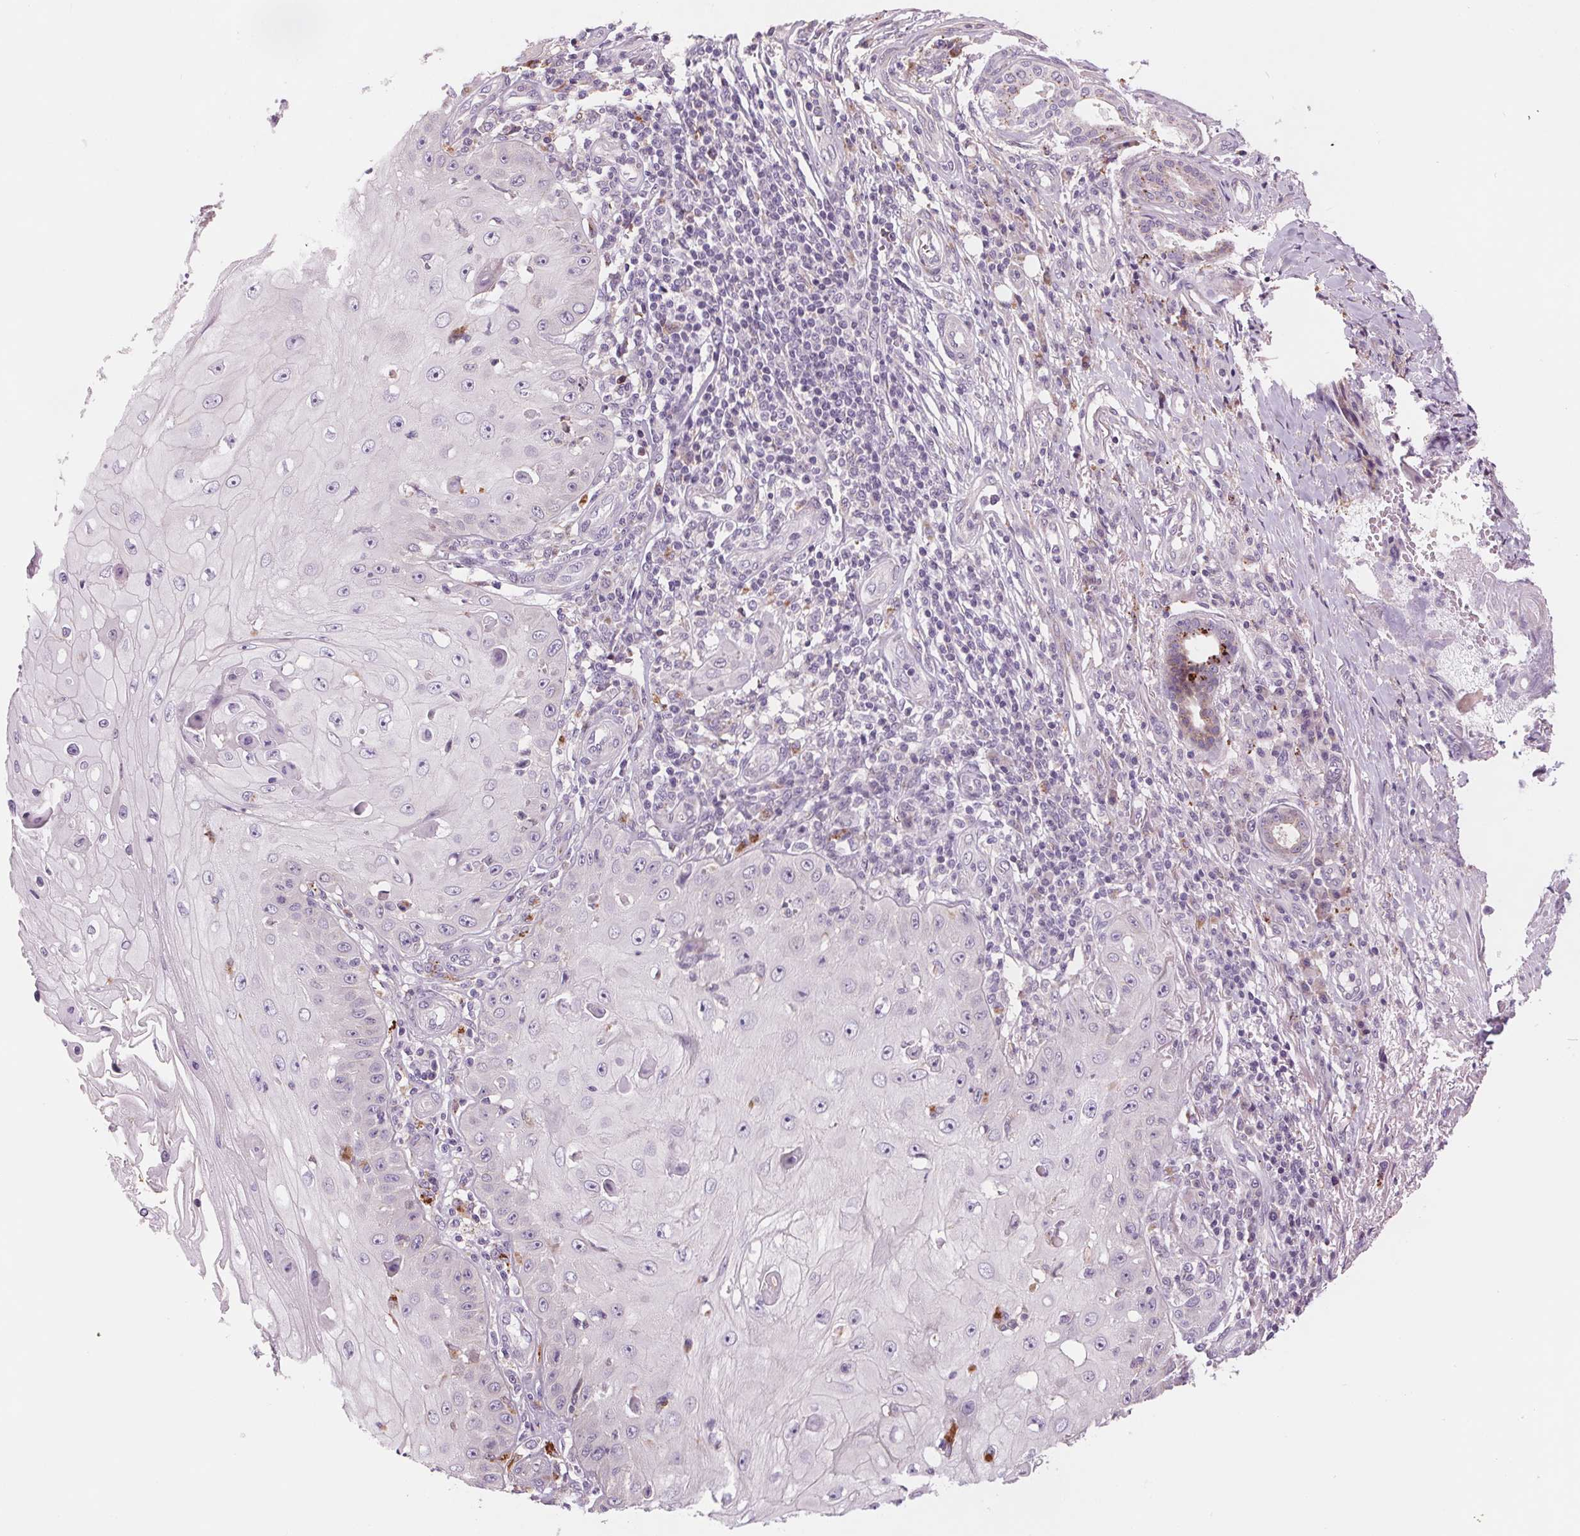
{"staining": {"intensity": "negative", "quantity": "none", "location": "none"}, "tissue": "skin cancer", "cell_type": "Tumor cells", "image_type": "cancer", "snomed": [{"axis": "morphology", "description": "Squamous cell carcinoma, NOS"}, {"axis": "topography", "description": "Skin"}], "caption": "An IHC micrograph of squamous cell carcinoma (skin) is shown. There is no staining in tumor cells of squamous cell carcinoma (skin).", "gene": "SAMD5", "patient": {"sex": "male", "age": 70}}